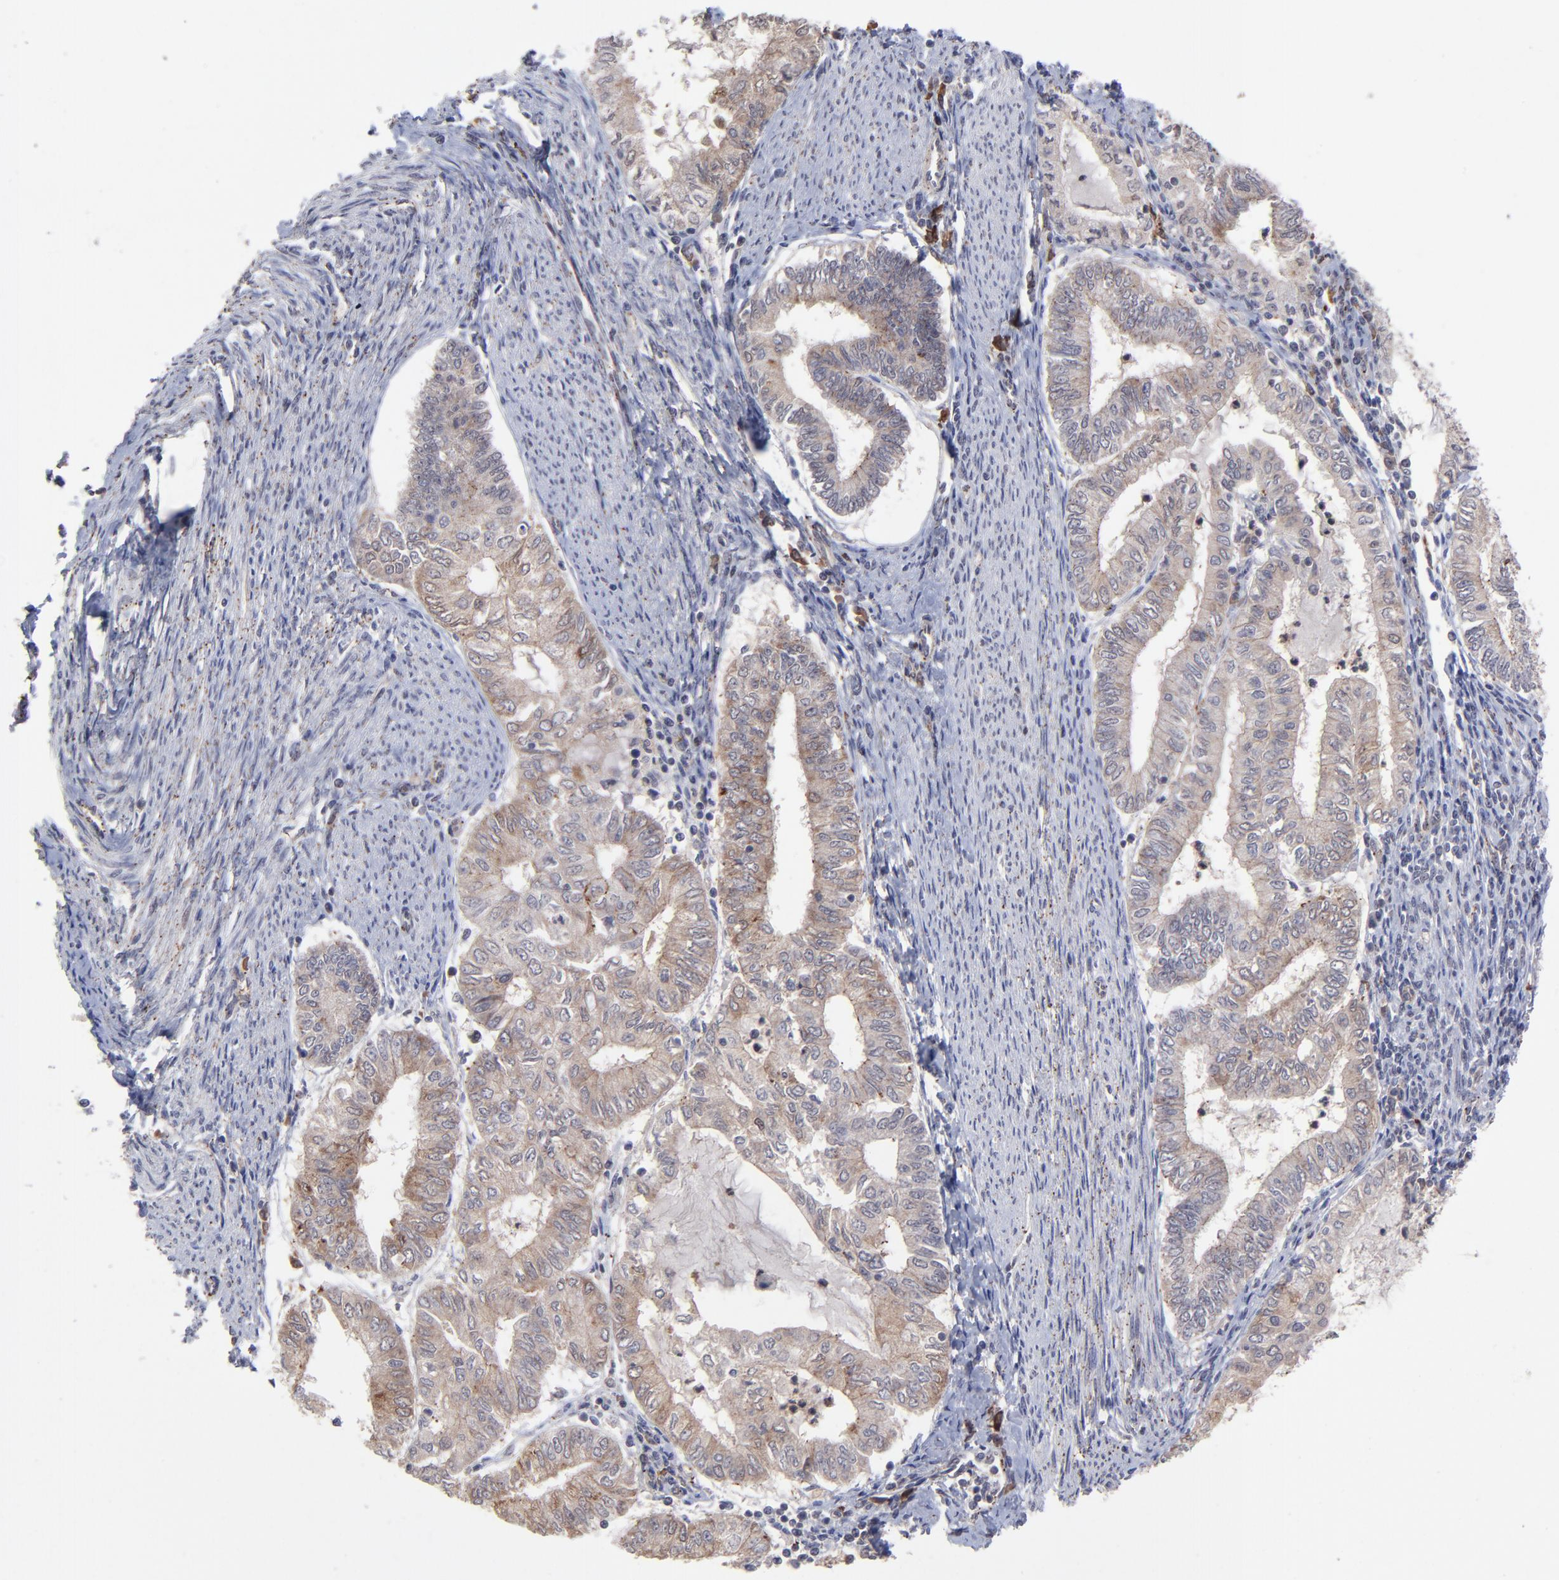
{"staining": {"intensity": "moderate", "quantity": "25%-75%", "location": "cytoplasmic/membranous"}, "tissue": "endometrial cancer", "cell_type": "Tumor cells", "image_type": "cancer", "snomed": [{"axis": "morphology", "description": "Adenocarcinoma, NOS"}, {"axis": "topography", "description": "Endometrium"}], "caption": "Human endometrial cancer (adenocarcinoma) stained with a brown dye displays moderate cytoplasmic/membranous positive positivity in approximately 25%-75% of tumor cells.", "gene": "ZNF419", "patient": {"sex": "female", "age": 66}}